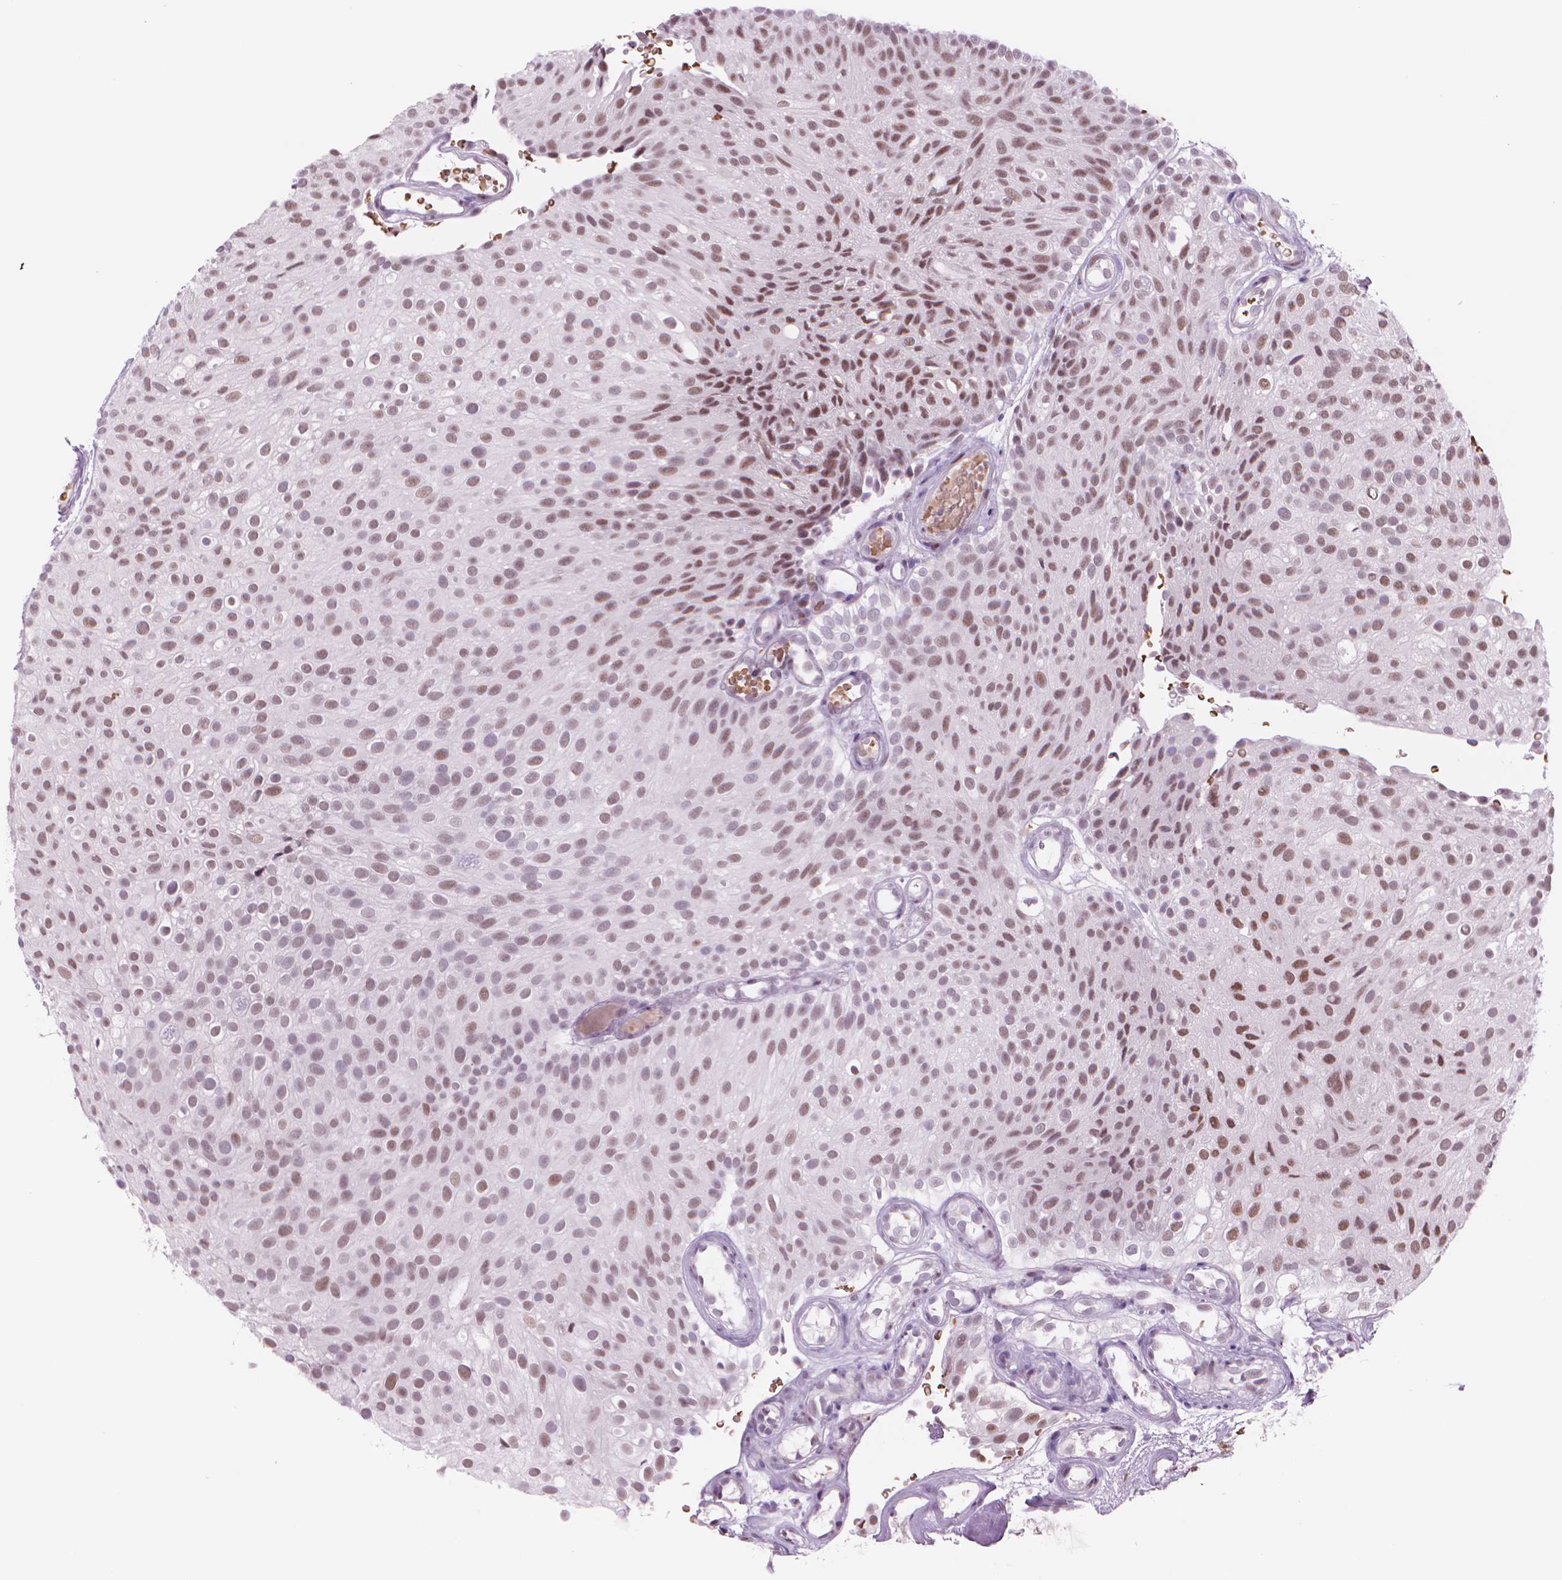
{"staining": {"intensity": "moderate", "quantity": ">75%", "location": "nuclear"}, "tissue": "urothelial cancer", "cell_type": "Tumor cells", "image_type": "cancer", "snomed": [{"axis": "morphology", "description": "Urothelial carcinoma, Low grade"}, {"axis": "topography", "description": "Urinary bladder"}], "caption": "A high-resolution photomicrograph shows immunohistochemistry (IHC) staining of low-grade urothelial carcinoma, which reveals moderate nuclear staining in about >75% of tumor cells.", "gene": "POLR3D", "patient": {"sex": "male", "age": 78}}